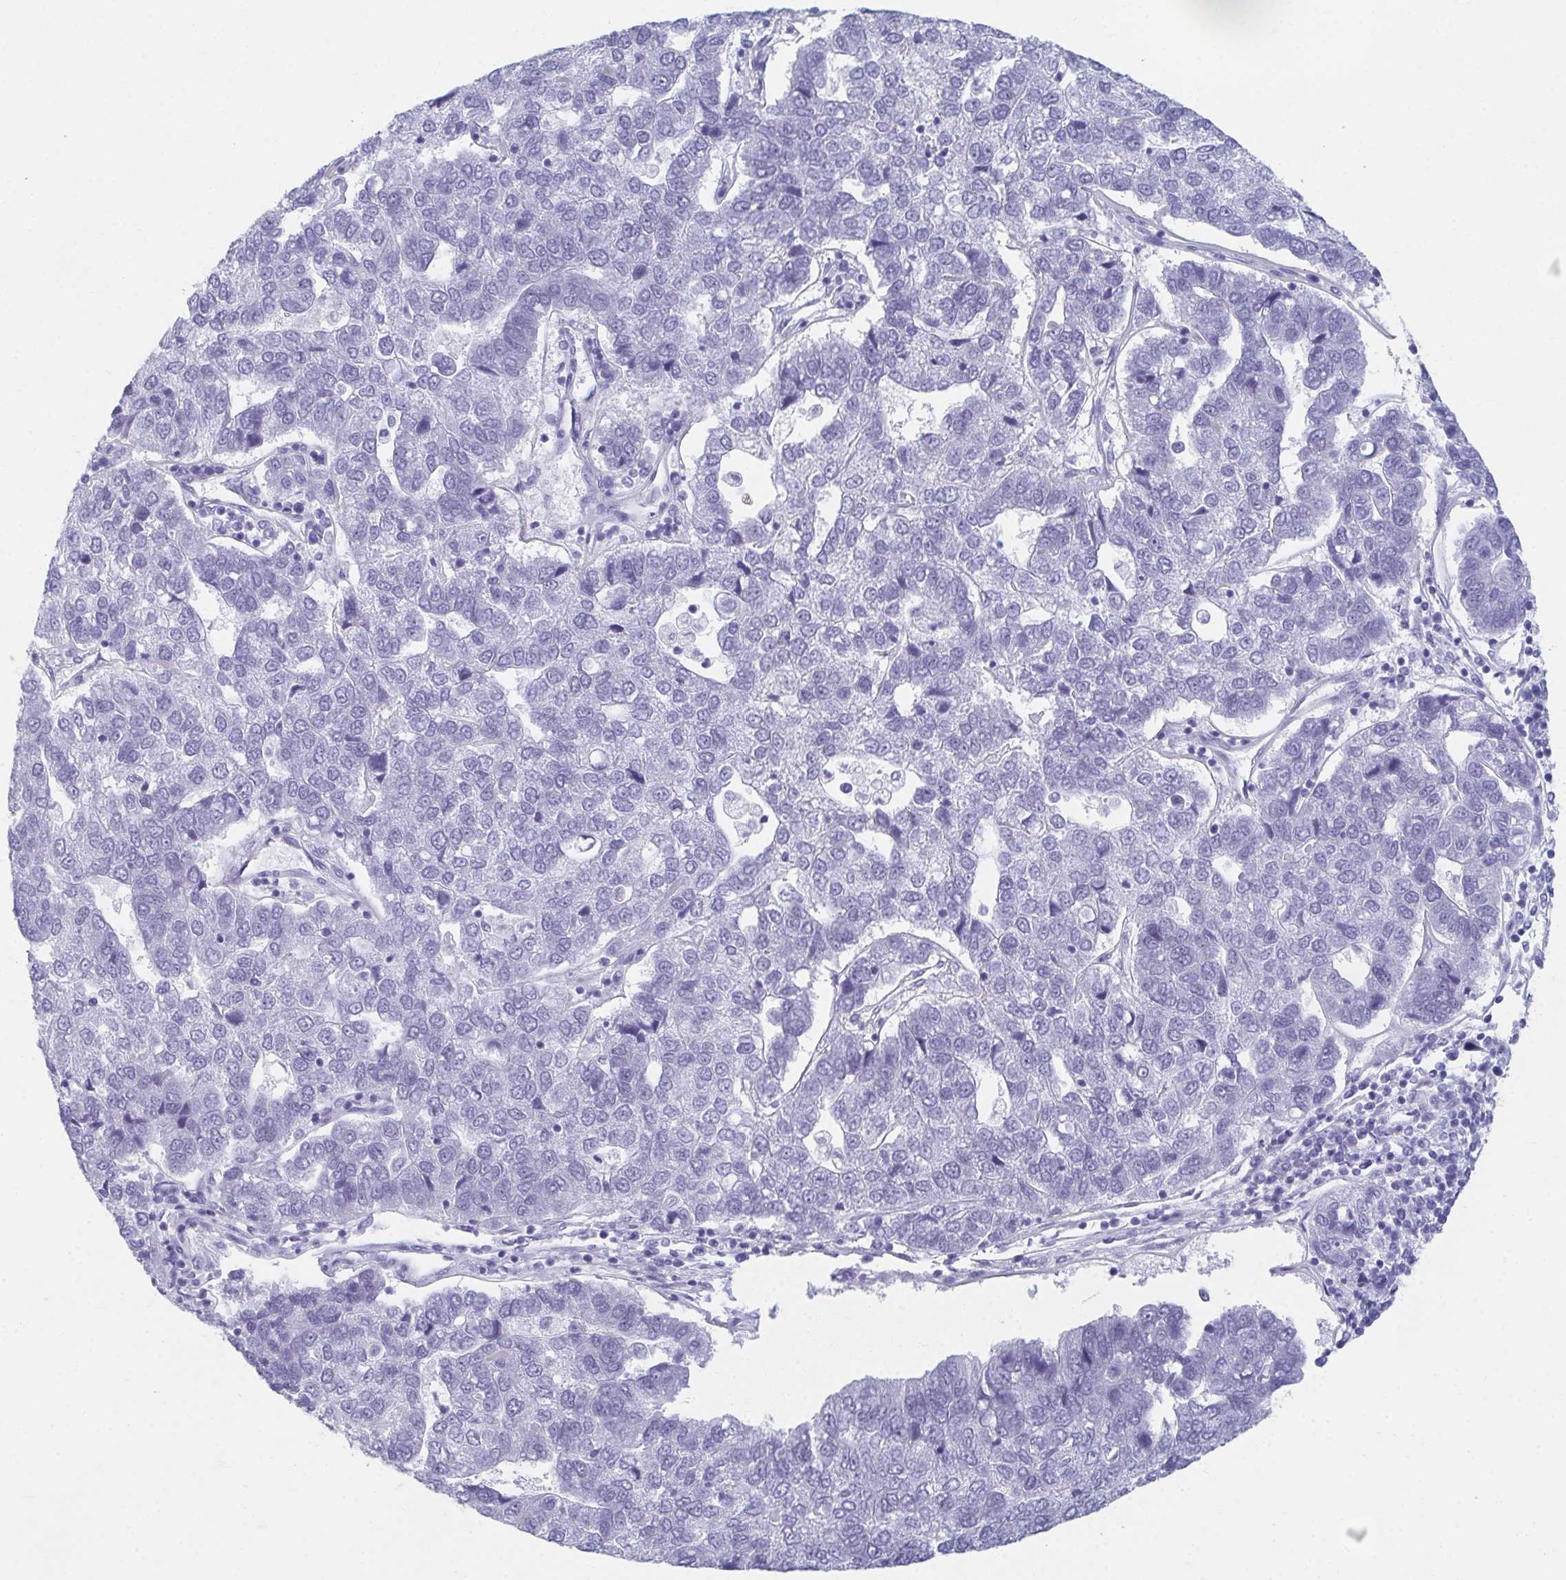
{"staining": {"intensity": "negative", "quantity": "none", "location": "none"}, "tissue": "pancreatic cancer", "cell_type": "Tumor cells", "image_type": "cancer", "snomed": [{"axis": "morphology", "description": "Adenocarcinoma, NOS"}, {"axis": "topography", "description": "Pancreas"}], "caption": "IHC of pancreatic cancer (adenocarcinoma) reveals no positivity in tumor cells.", "gene": "GHRL", "patient": {"sex": "female", "age": 61}}